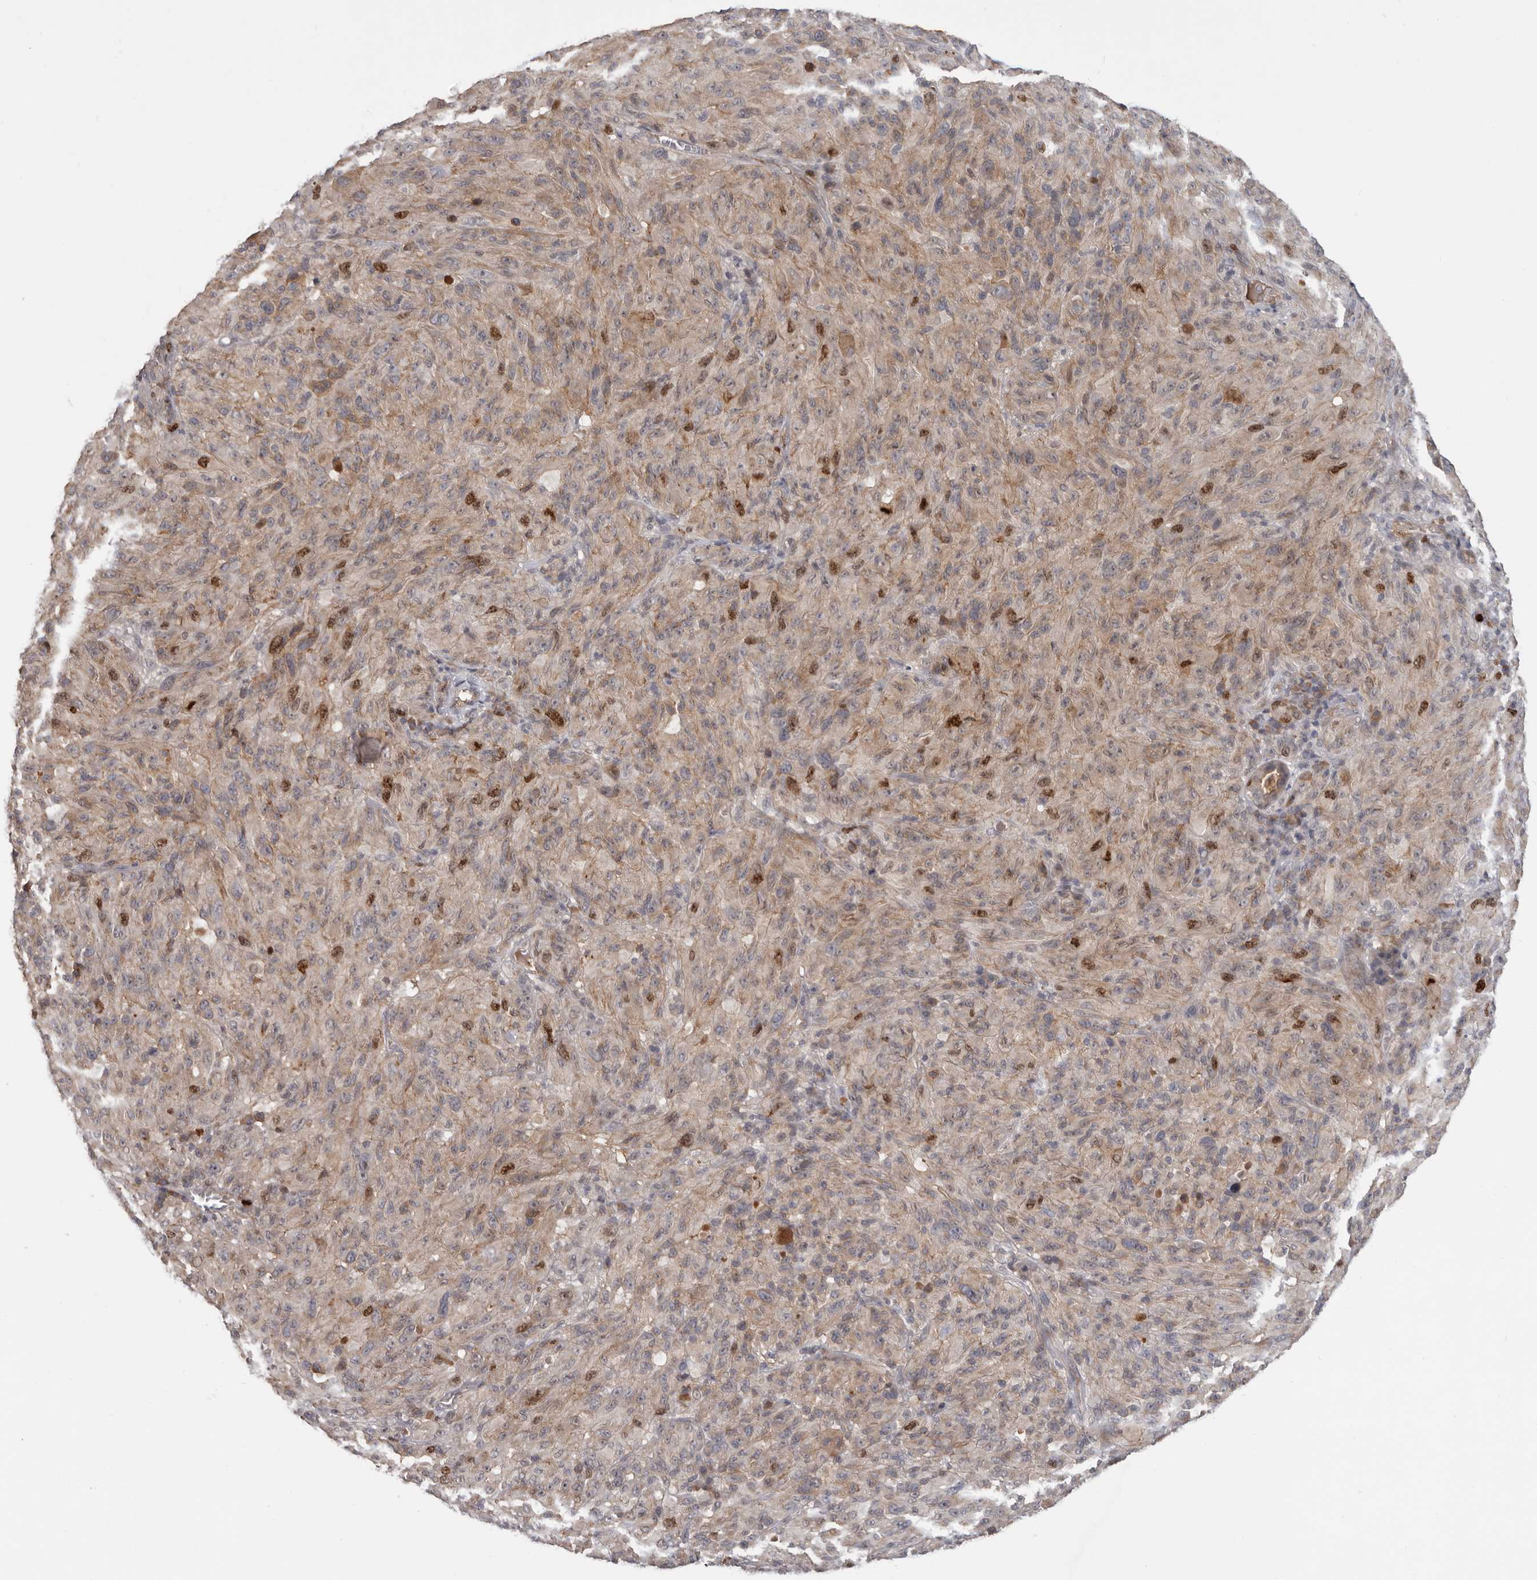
{"staining": {"intensity": "moderate", "quantity": "<25%", "location": "nuclear"}, "tissue": "melanoma", "cell_type": "Tumor cells", "image_type": "cancer", "snomed": [{"axis": "morphology", "description": "Malignant melanoma, NOS"}, {"axis": "topography", "description": "Skin of head"}], "caption": "The micrograph displays staining of melanoma, revealing moderate nuclear protein expression (brown color) within tumor cells.", "gene": "CDCA8", "patient": {"sex": "male", "age": 96}}